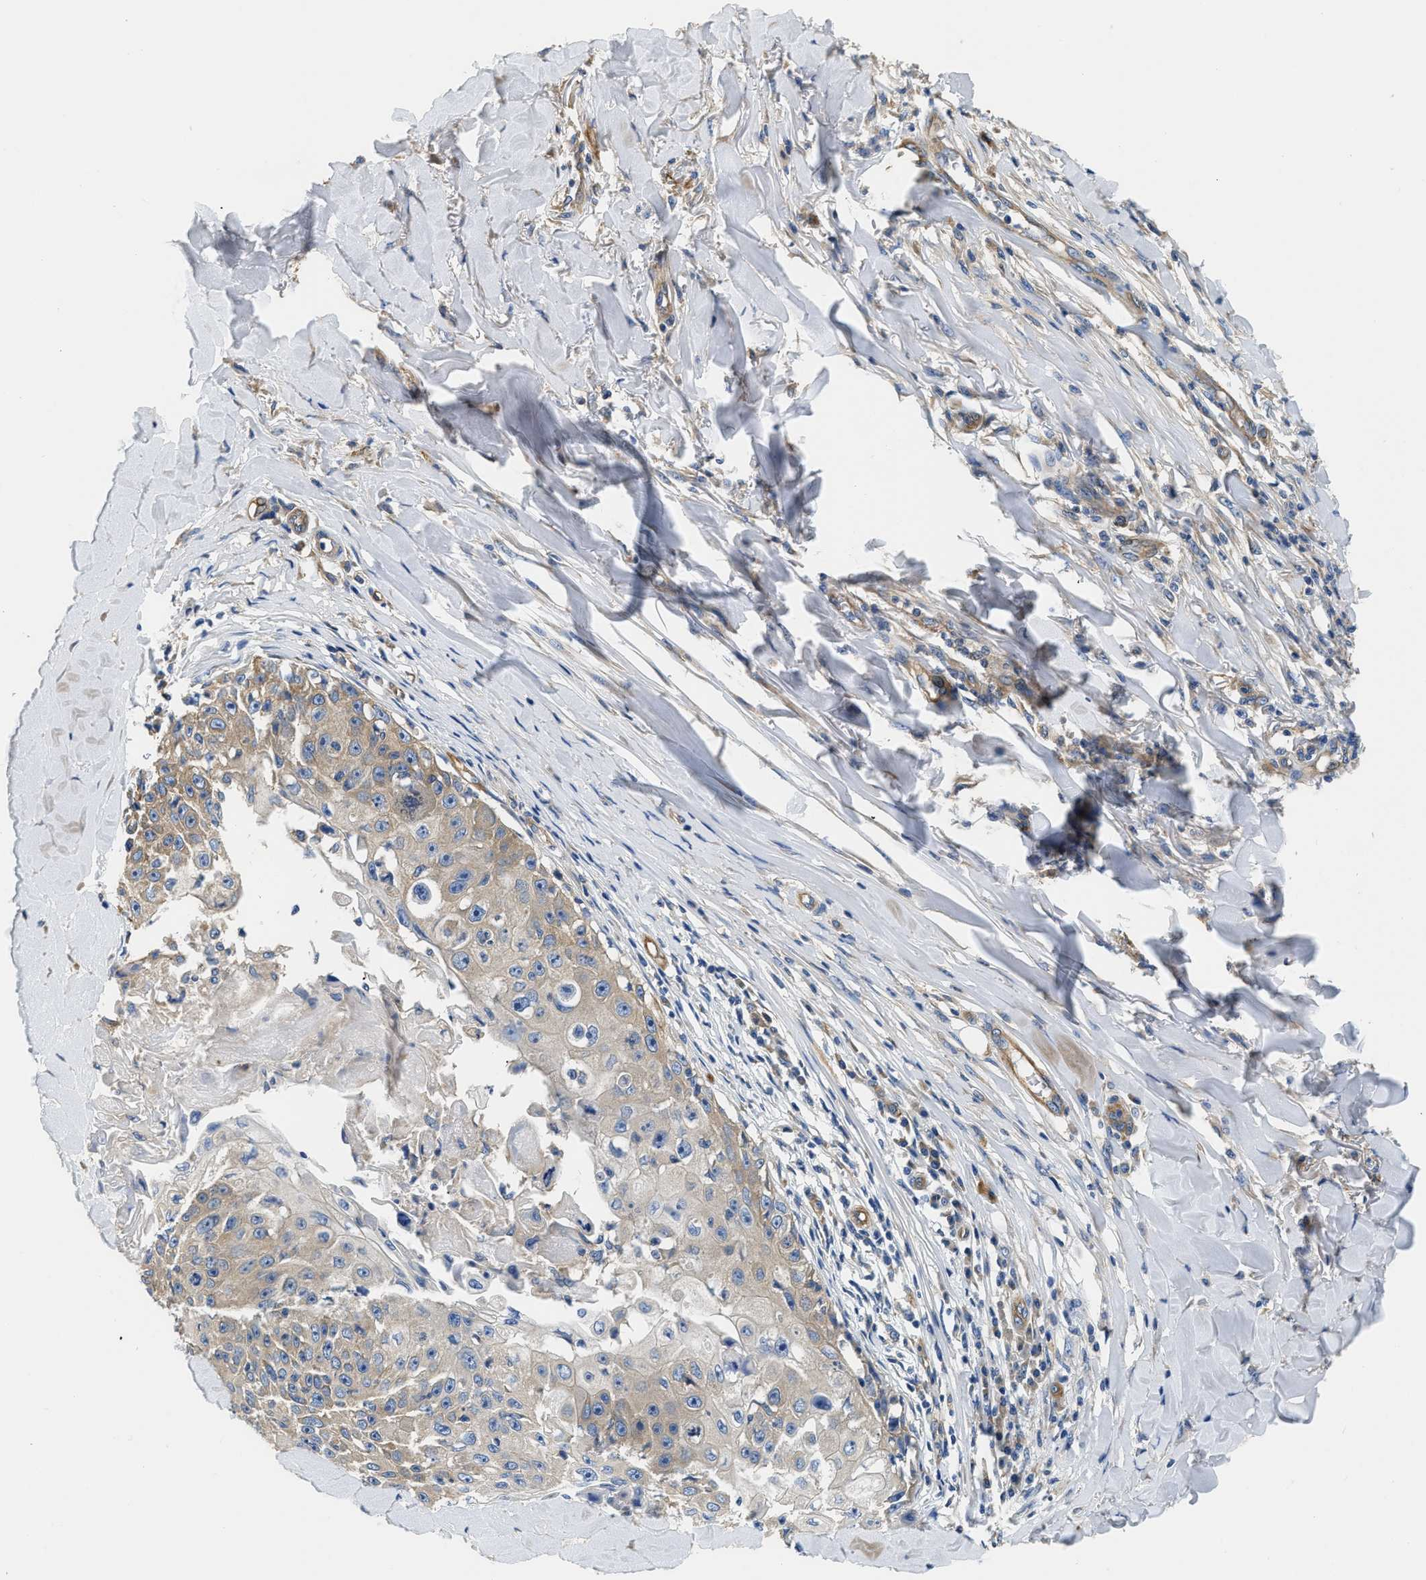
{"staining": {"intensity": "weak", "quantity": ">75%", "location": "cytoplasmic/membranous"}, "tissue": "skin cancer", "cell_type": "Tumor cells", "image_type": "cancer", "snomed": [{"axis": "morphology", "description": "Squamous cell carcinoma, NOS"}, {"axis": "topography", "description": "Skin"}], "caption": "Skin squamous cell carcinoma stained for a protein displays weak cytoplasmic/membranous positivity in tumor cells.", "gene": "CSDE1", "patient": {"sex": "male", "age": 86}}